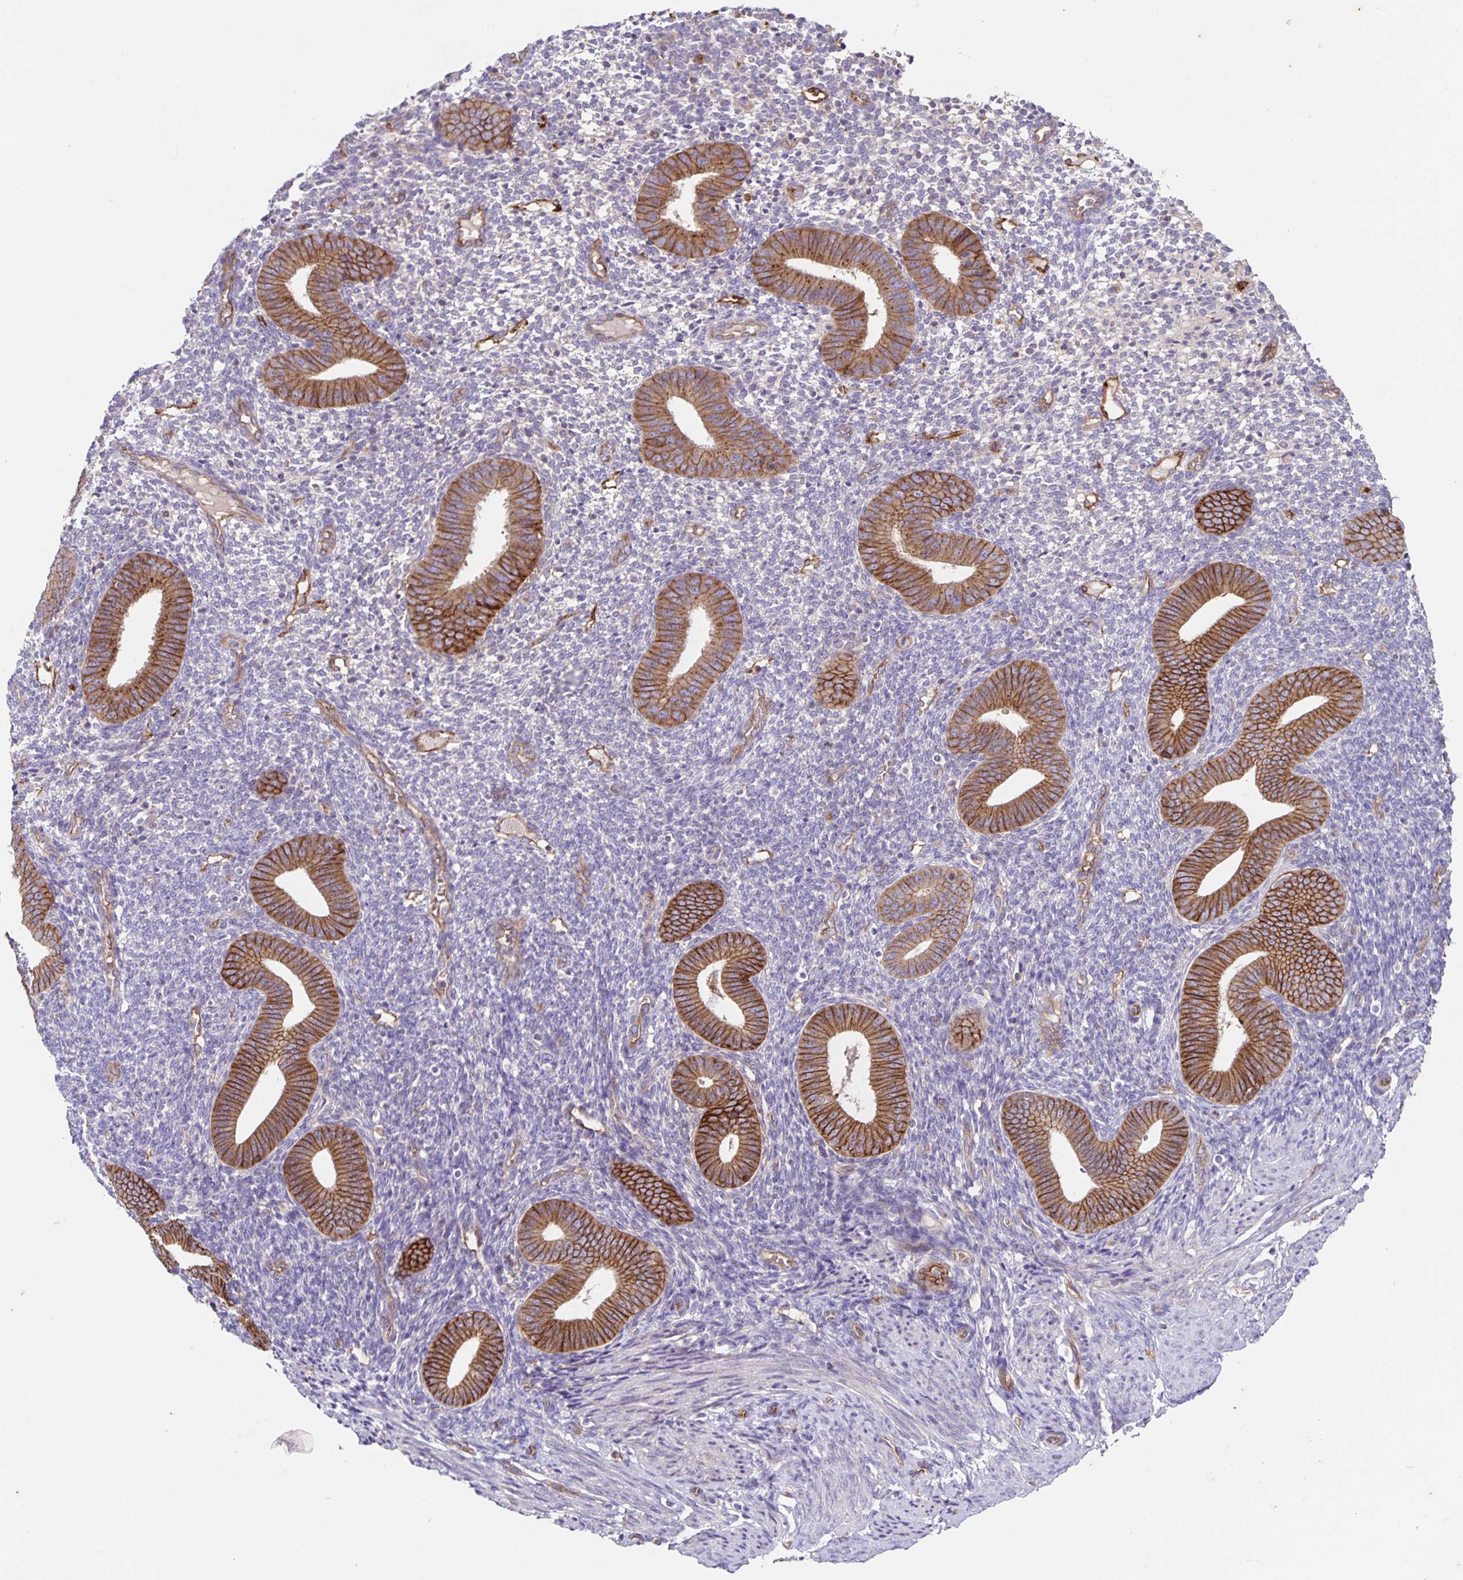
{"staining": {"intensity": "negative", "quantity": "none", "location": "none"}, "tissue": "endometrium", "cell_type": "Cells in endometrial stroma", "image_type": "normal", "snomed": [{"axis": "morphology", "description": "Normal tissue, NOS"}, {"axis": "topography", "description": "Endometrium"}], "caption": "IHC micrograph of benign endometrium: human endometrium stained with DAB (3,3'-diaminobenzidine) exhibits no significant protein staining in cells in endometrial stroma.", "gene": "ITGA2", "patient": {"sex": "female", "age": 40}}